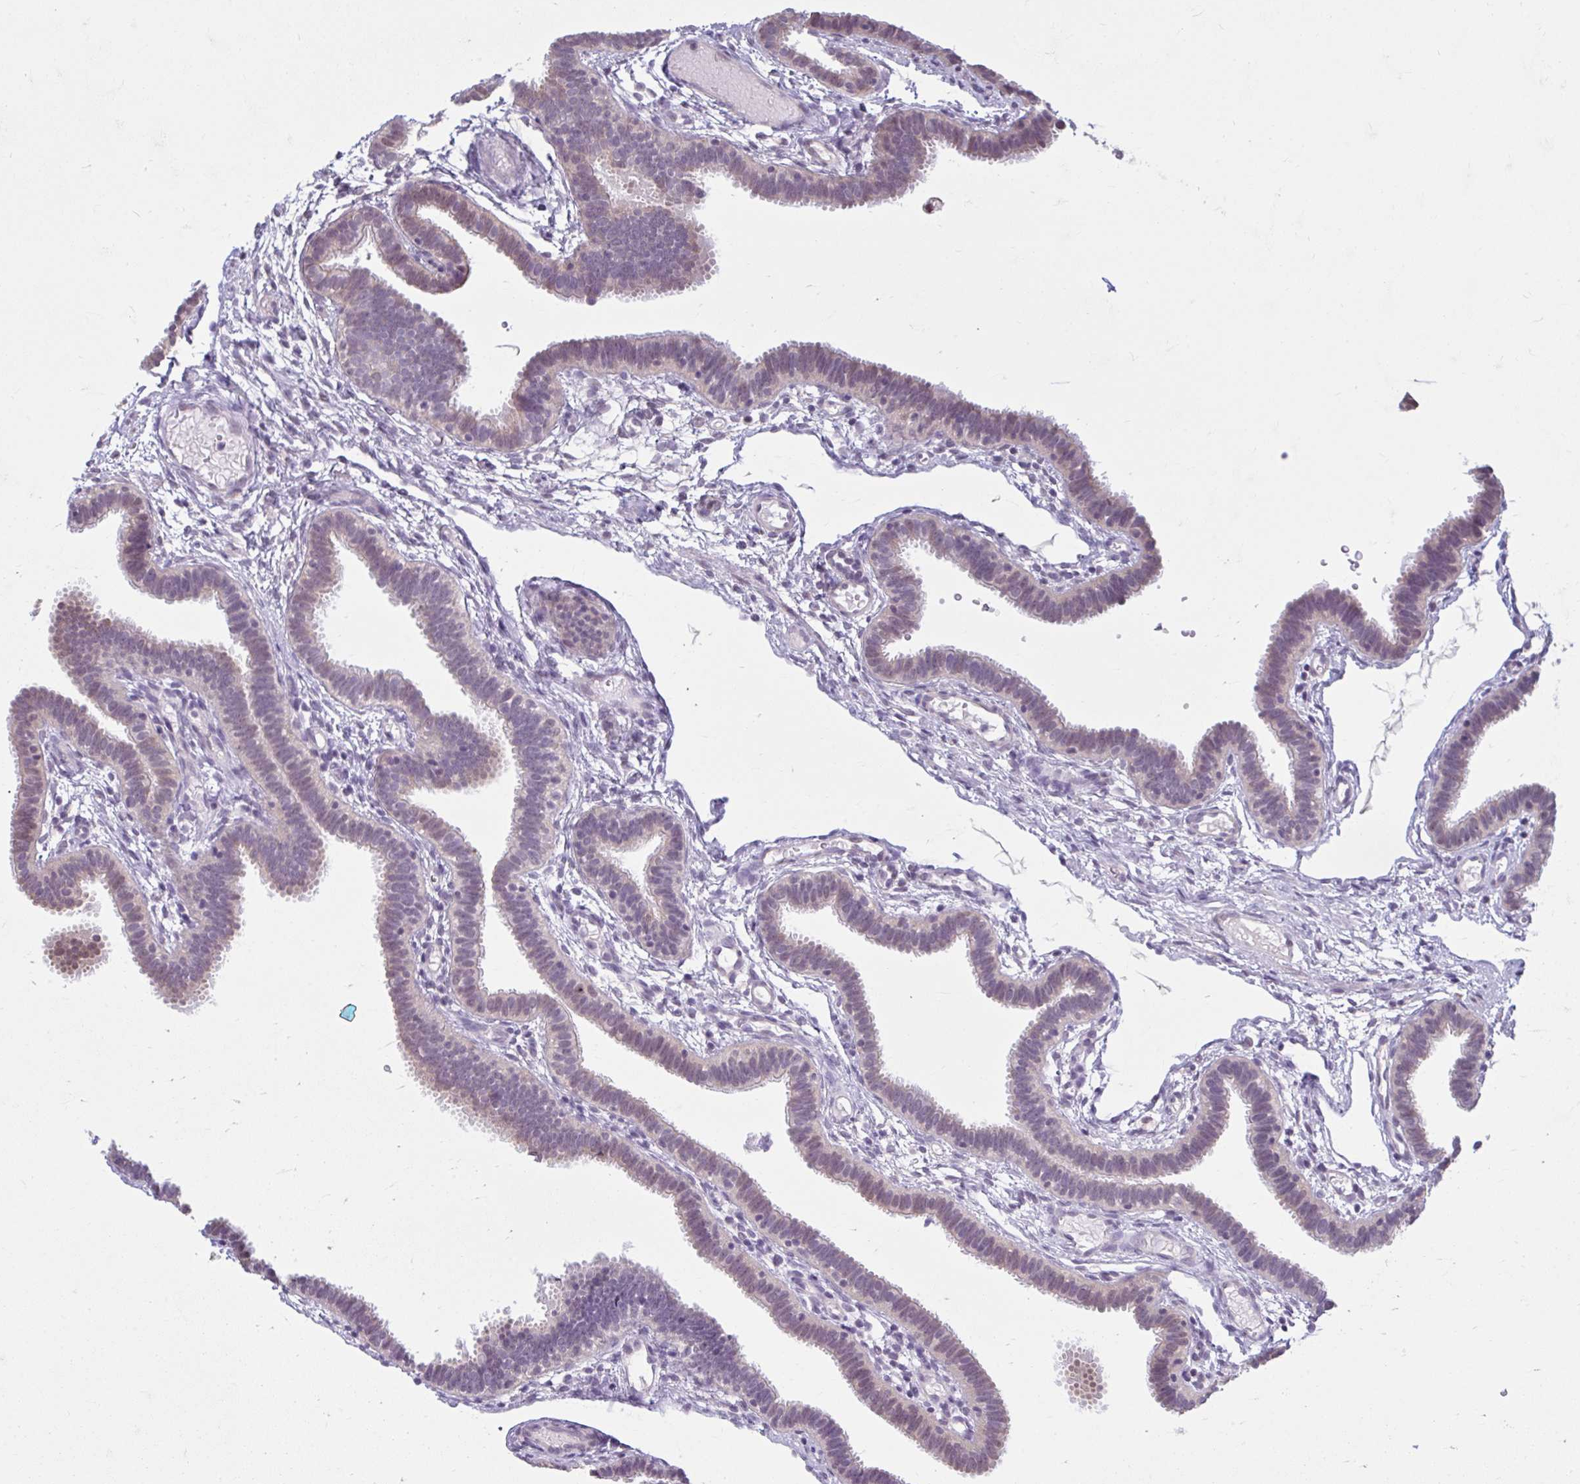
{"staining": {"intensity": "weak", "quantity": "25%-75%", "location": "cytoplasmic/membranous"}, "tissue": "fallopian tube", "cell_type": "Glandular cells", "image_type": "normal", "snomed": [{"axis": "morphology", "description": "Normal tissue, NOS"}, {"axis": "topography", "description": "Fallopian tube"}], "caption": "Glandular cells show low levels of weak cytoplasmic/membranous positivity in approximately 25%-75% of cells in unremarkable human fallopian tube.", "gene": "CDH19", "patient": {"sex": "female", "age": 37}}